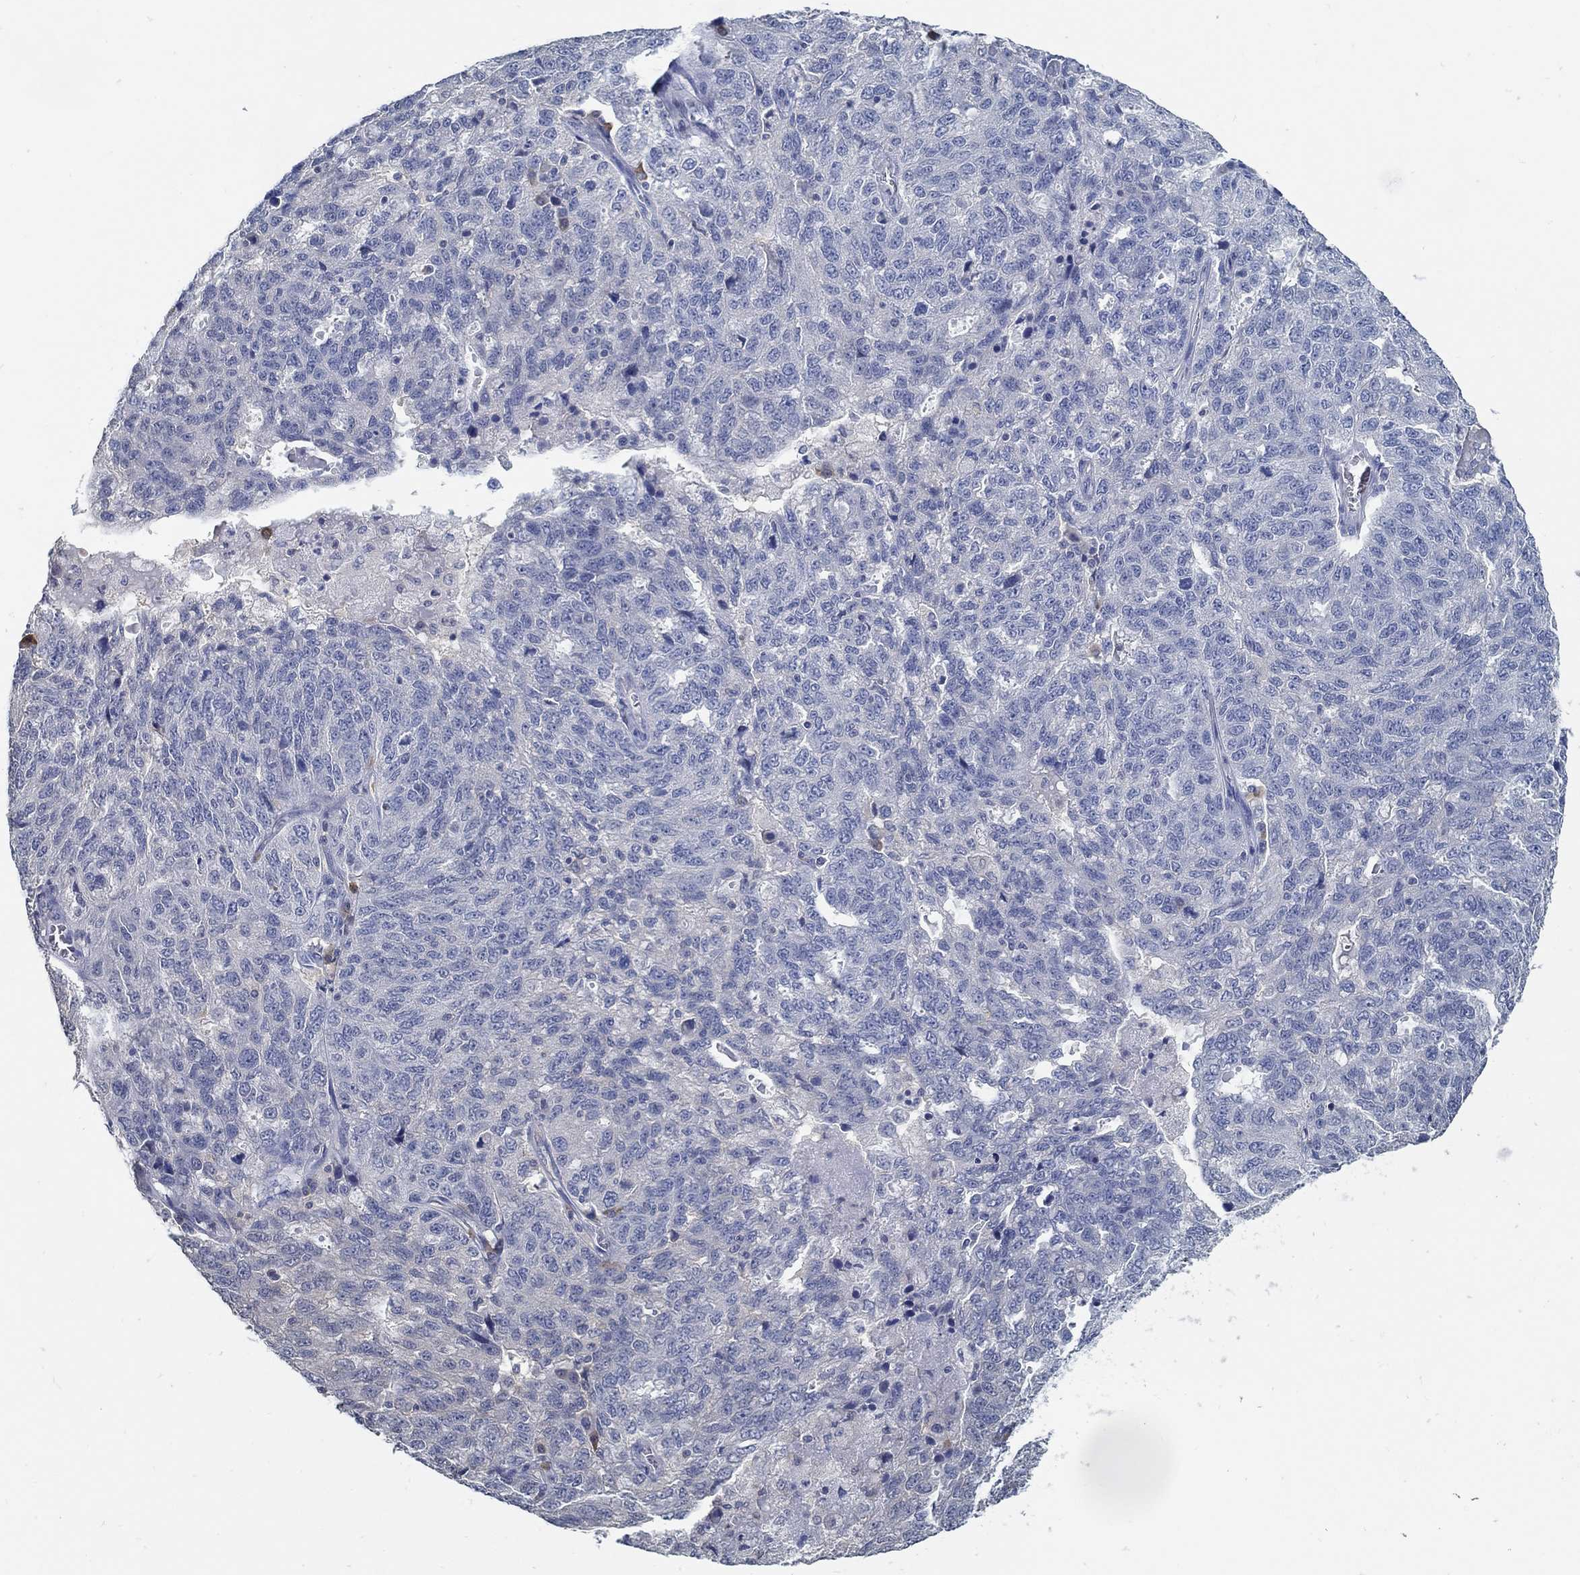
{"staining": {"intensity": "negative", "quantity": "none", "location": "none"}, "tissue": "ovarian cancer", "cell_type": "Tumor cells", "image_type": "cancer", "snomed": [{"axis": "morphology", "description": "Cystadenocarcinoma, serous, NOS"}, {"axis": "topography", "description": "Ovary"}], "caption": "This histopathology image is of ovarian cancer stained with immunohistochemistry (IHC) to label a protein in brown with the nuclei are counter-stained blue. There is no expression in tumor cells.", "gene": "PCDH11X", "patient": {"sex": "female", "age": 71}}